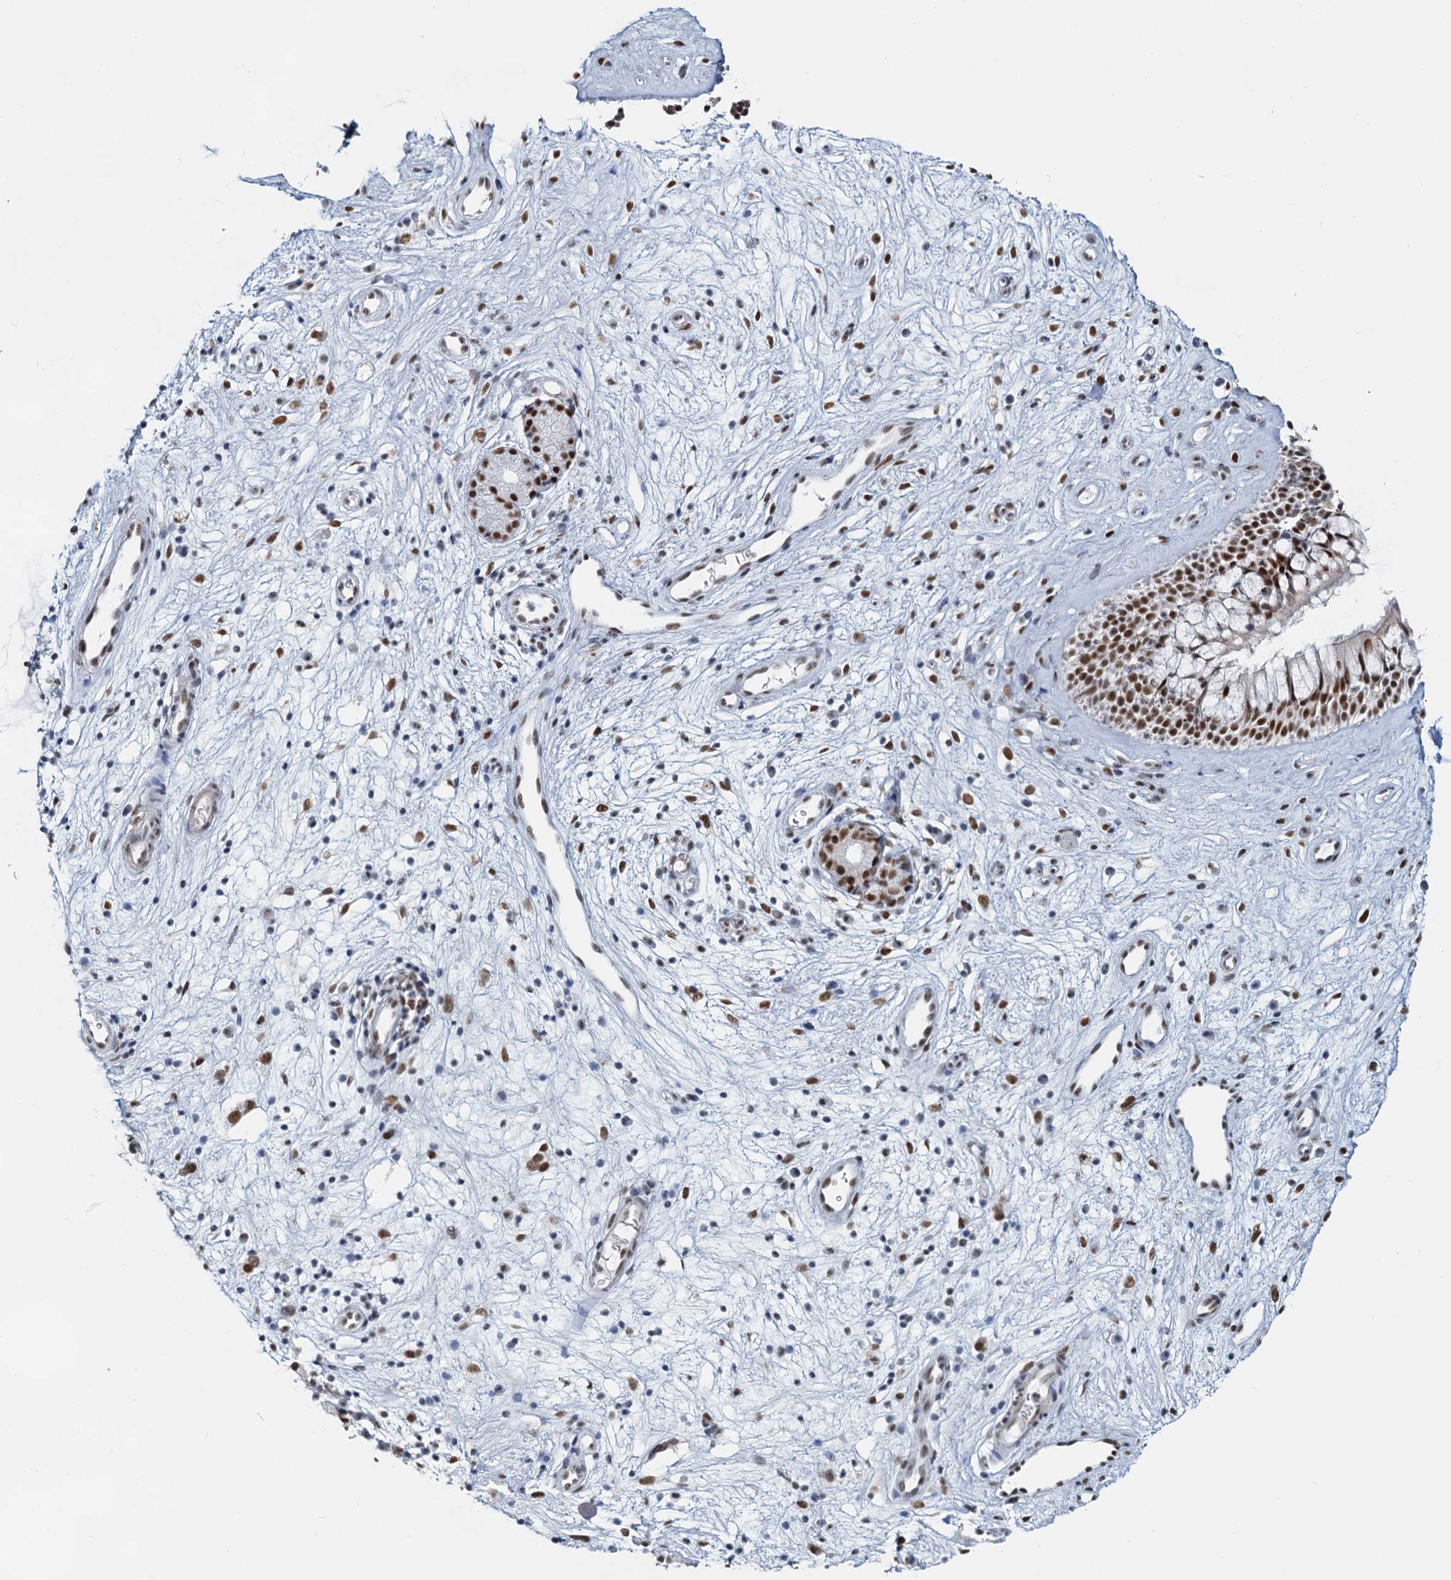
{"staining": {"intensity": "moderate", "quantity": ">75%", "location": "nuclear"}, "tissue": "nasopharynx", "cell_type": "Respiratory epithelial cells", "image_type": "normal", "snomed": [{"axis": "morphology", "description": "Normal tissue, NOS"}, {"axis": "topography", "description": "Nasopharynx"}], "caption": "Protein analysis of unremarkable nasopharynx shows moderate nuclear positivity in about >75% of respiratory epithelial cells.", "gene": "METTL14", "patient": {"sex": "male", "age": 32}}